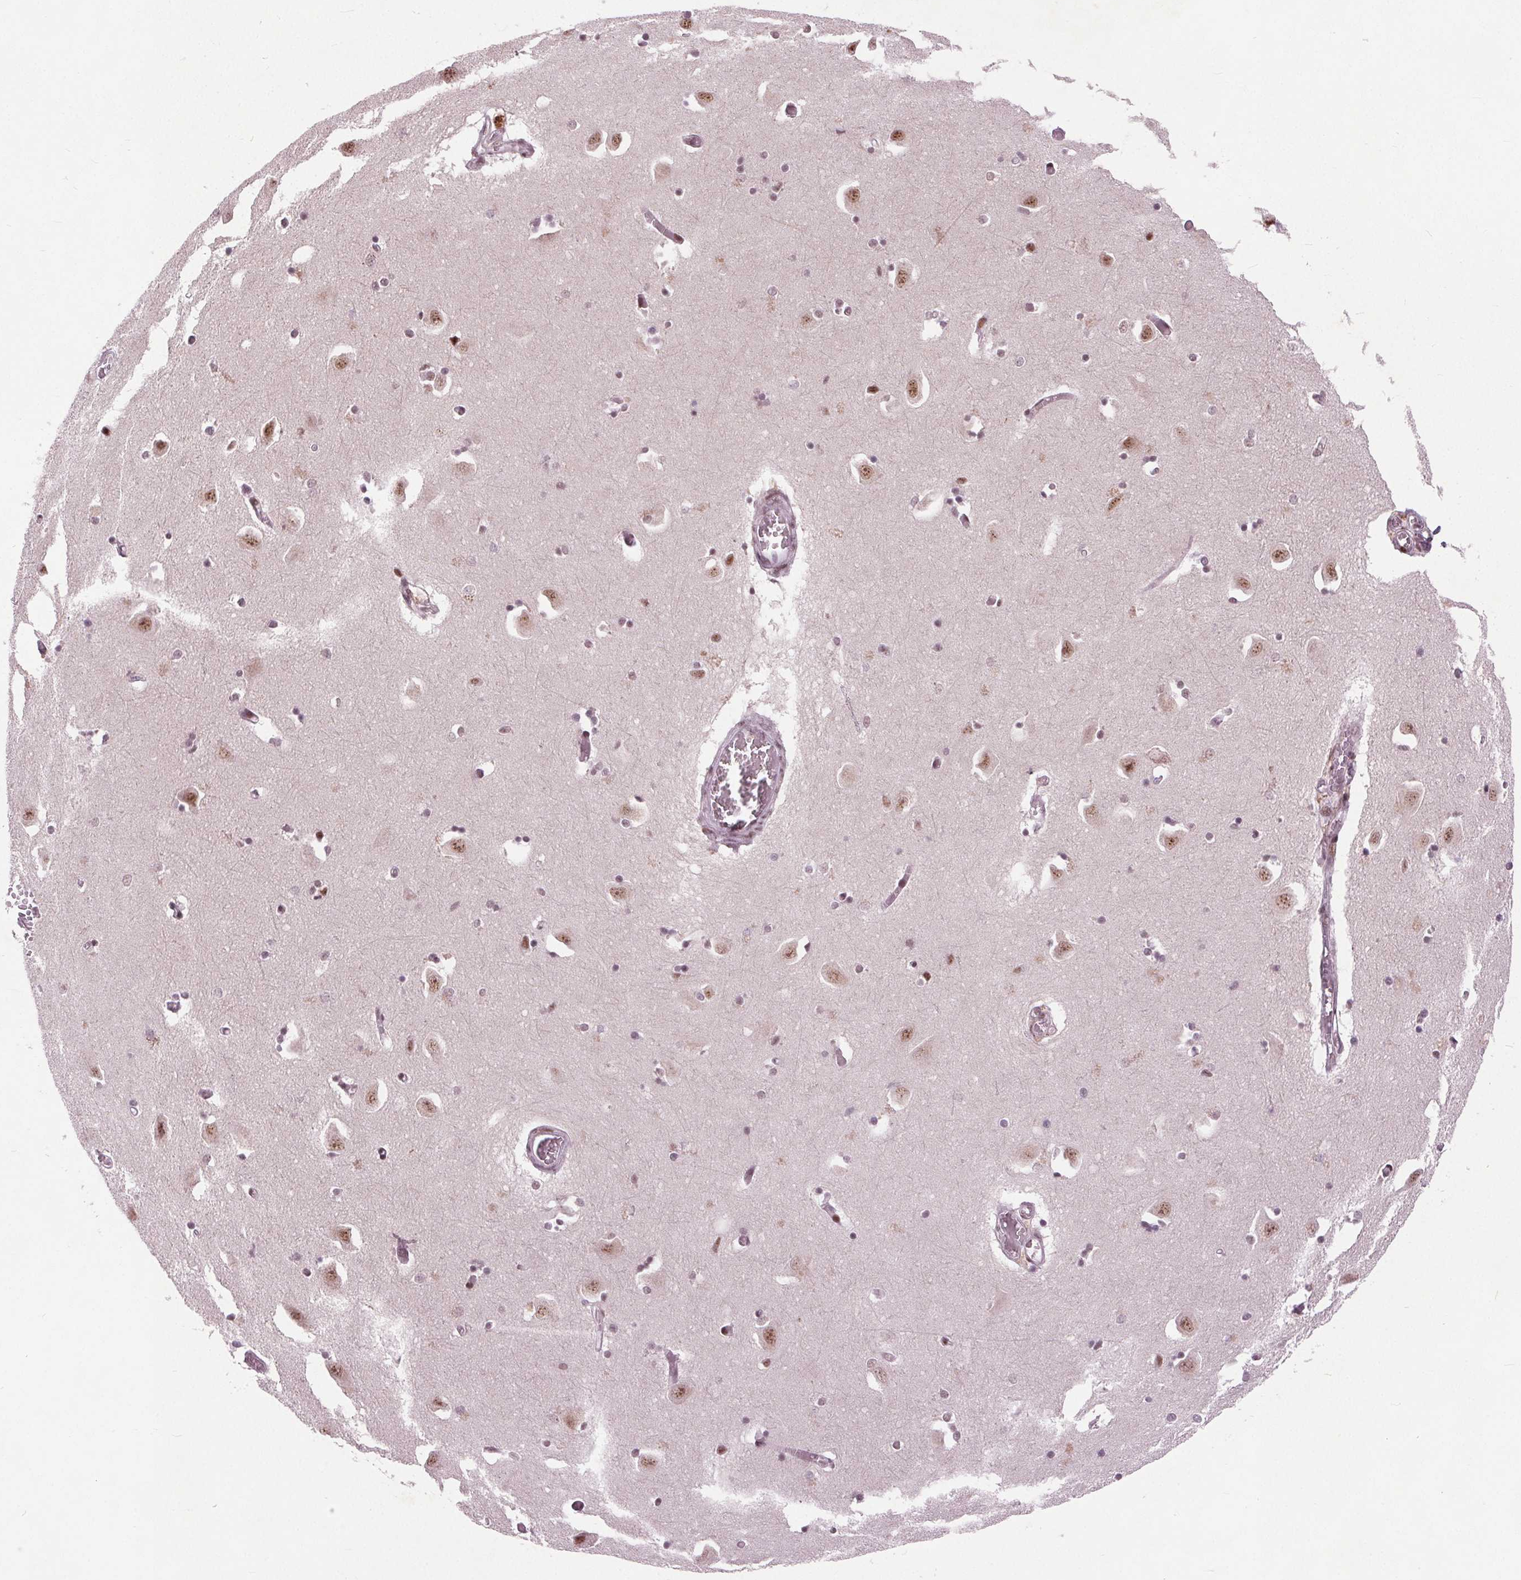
{"staining": {"intensity": "moderate", "quantity": "<25%", "location": "nuclear"}, "tissue": "caudate", "cell_type": "Glial cells", "image_type": "normal", "snomed": [{"axis": "morphology", "description": "Normal tissue, NOS"}, {"axis": "topography", "description": "Lateral ventricle wall"}, {"axis": "topography", "description": "Hippocampus"}], "caption": "High-power microscopy captured an immunohistochemistry (IHC) histopathology image of unremarkable caudate, revealing moderate nuclear positivity in about <25% of glial cells. The protein is shown in brown color, while the nuclei are stained blue.", "gene": "TTC34", "patient": {"sex": "female", "age": 63}}